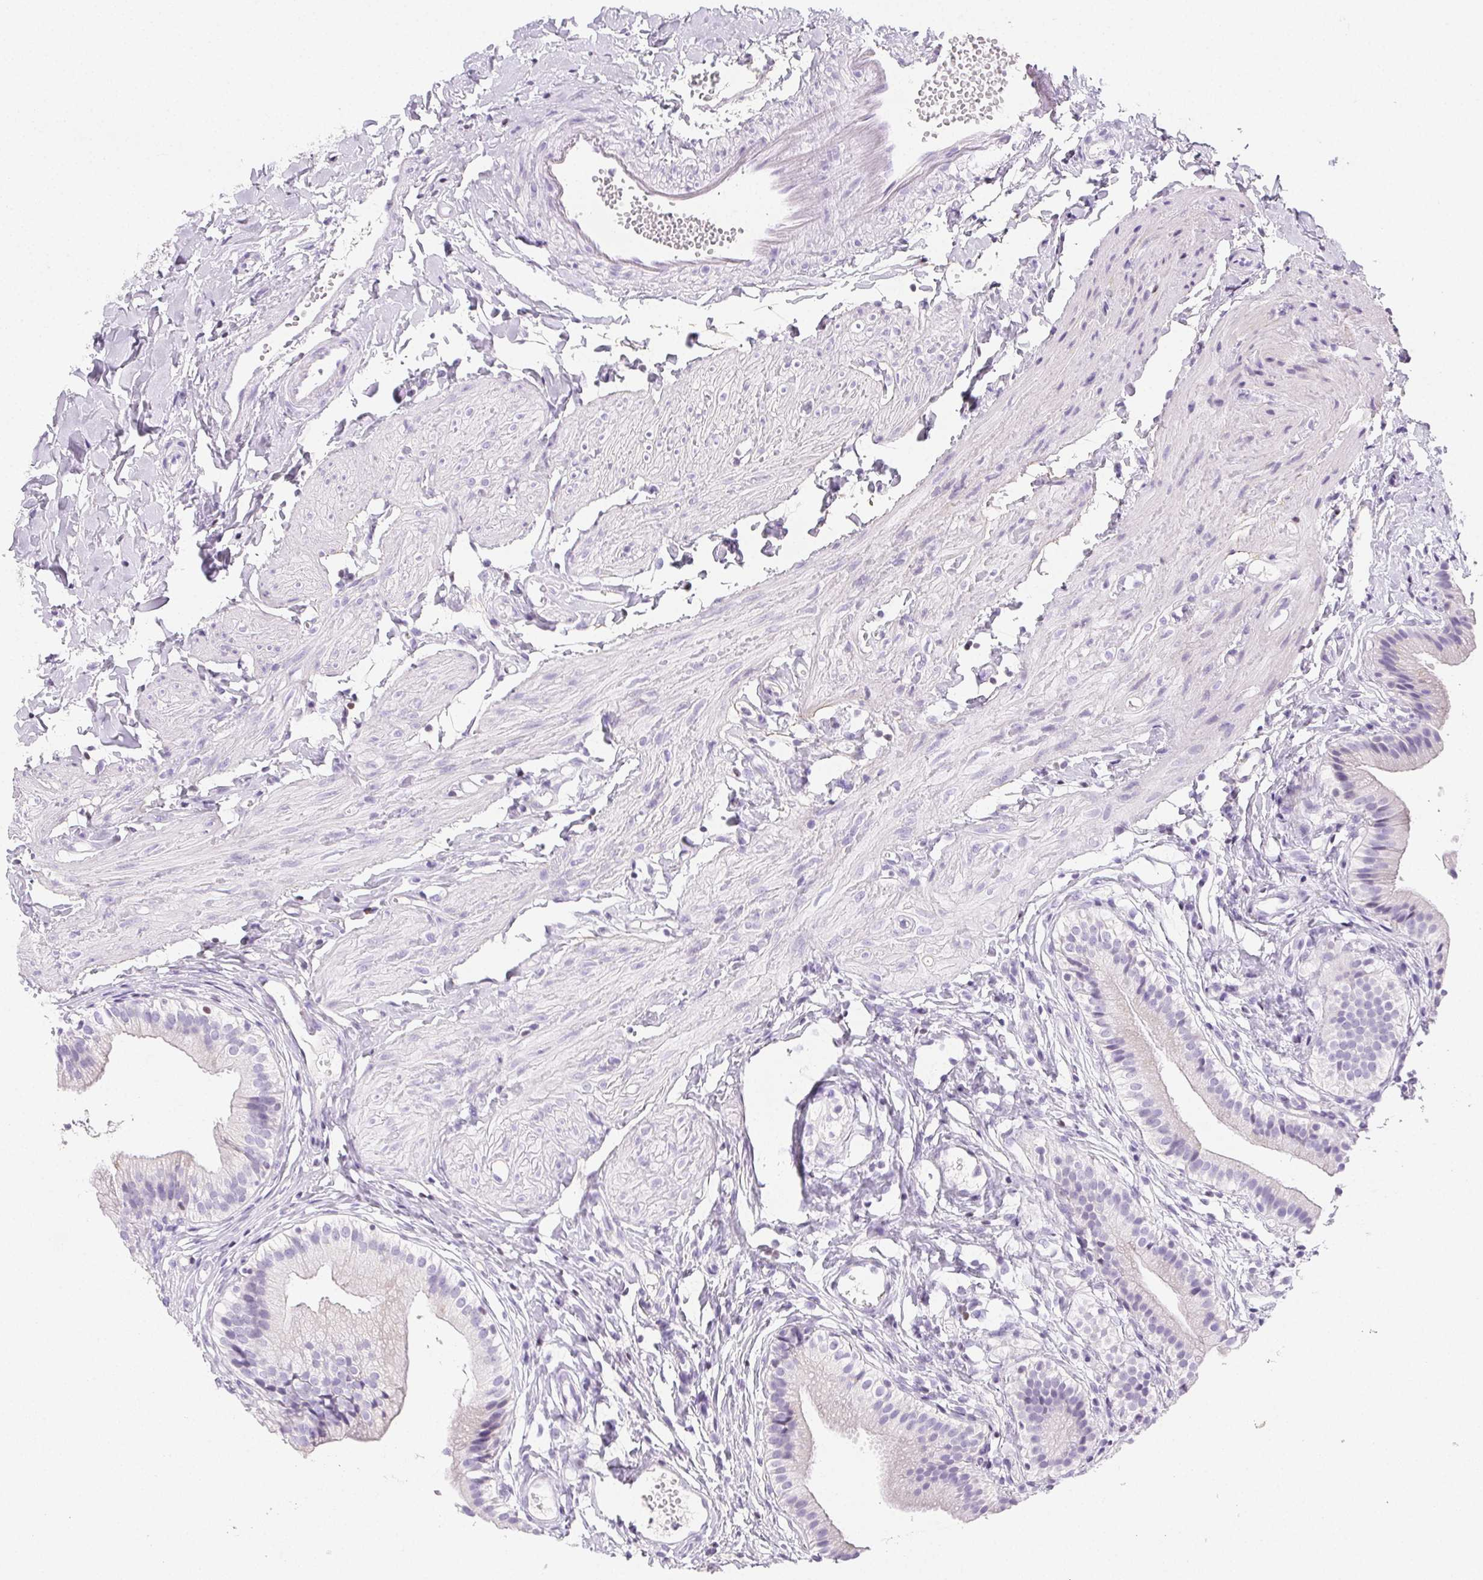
{"staining": {"intensity": "negative", "quantity": "none", "location": "none"}, "tissue": "gallbladder", "cell_type": "Glandular cells", "image_type": "normal", "snomed": [{"axis": "morphology", "description": "Normal tissue, NOS"}, {"axis": "topography", "description": "Gallbladder"}], "caption": "An IHC image of unremarkable gallbladder is shown. There is no staining in glandular cells of gallbladder. Nuclei are stained in blue.", "gene": "BEND2", "patient": {"sex": "female", "age": 47}}